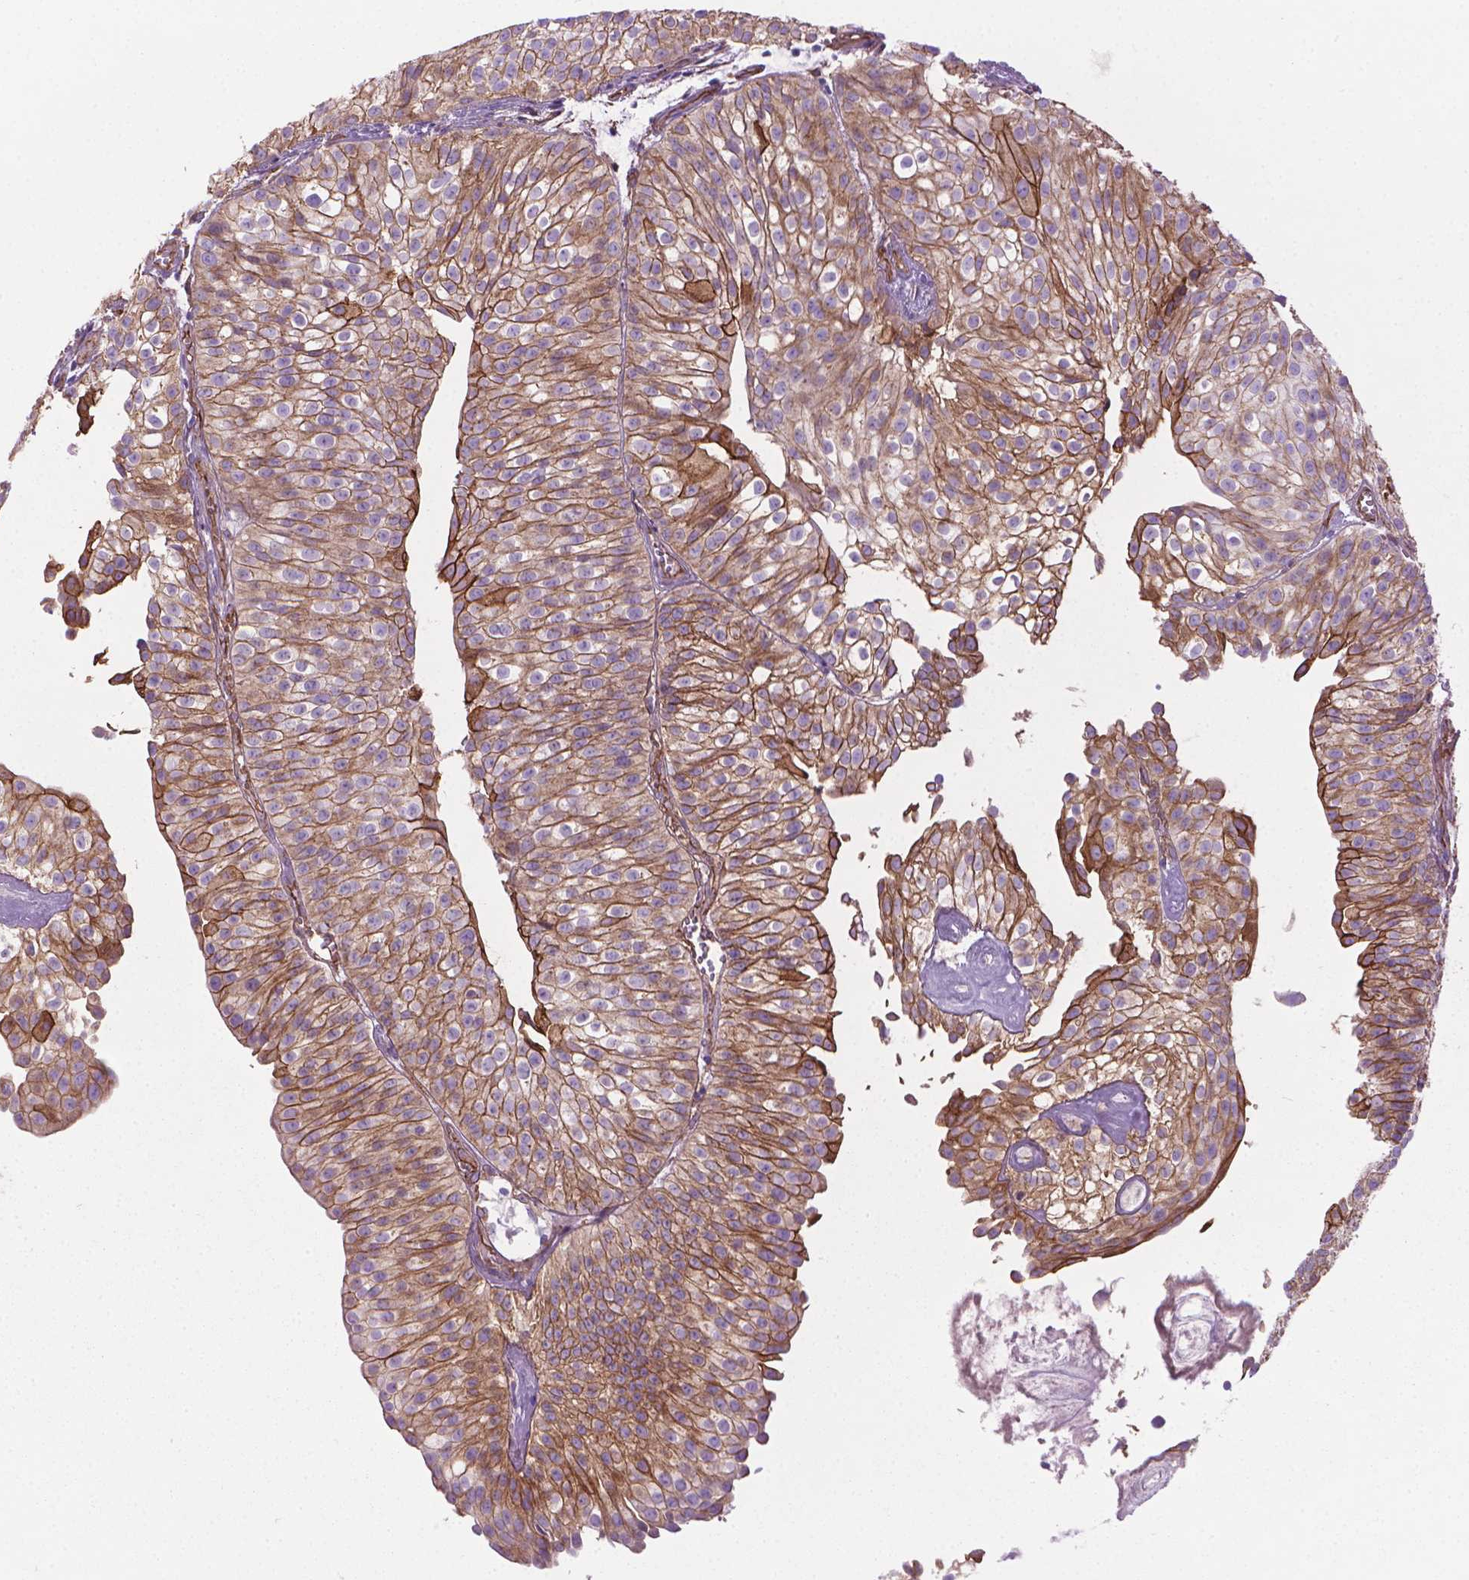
{"staining": {"intensity": "moderate", "quantity": ">75%", "location": "cytoplasmic/membranous"}, "tissue": "urothelial cancer", "cell_type": "Tumor cells", "image_type": "cancer", "snomed": [{"axis": "morphology", "description": "Urothelial carcinoma, Low grade"}, {"axis": "topography", "description": "Urinary bladder"}], "caption": "A brown stain highlights moderate cytoplasmic/membranous staining of a protein in urothelial carcinoma (low-grade) tumor cells.", "gene": "TENT5A", "patient": {"sex": "male", "age": 70}}